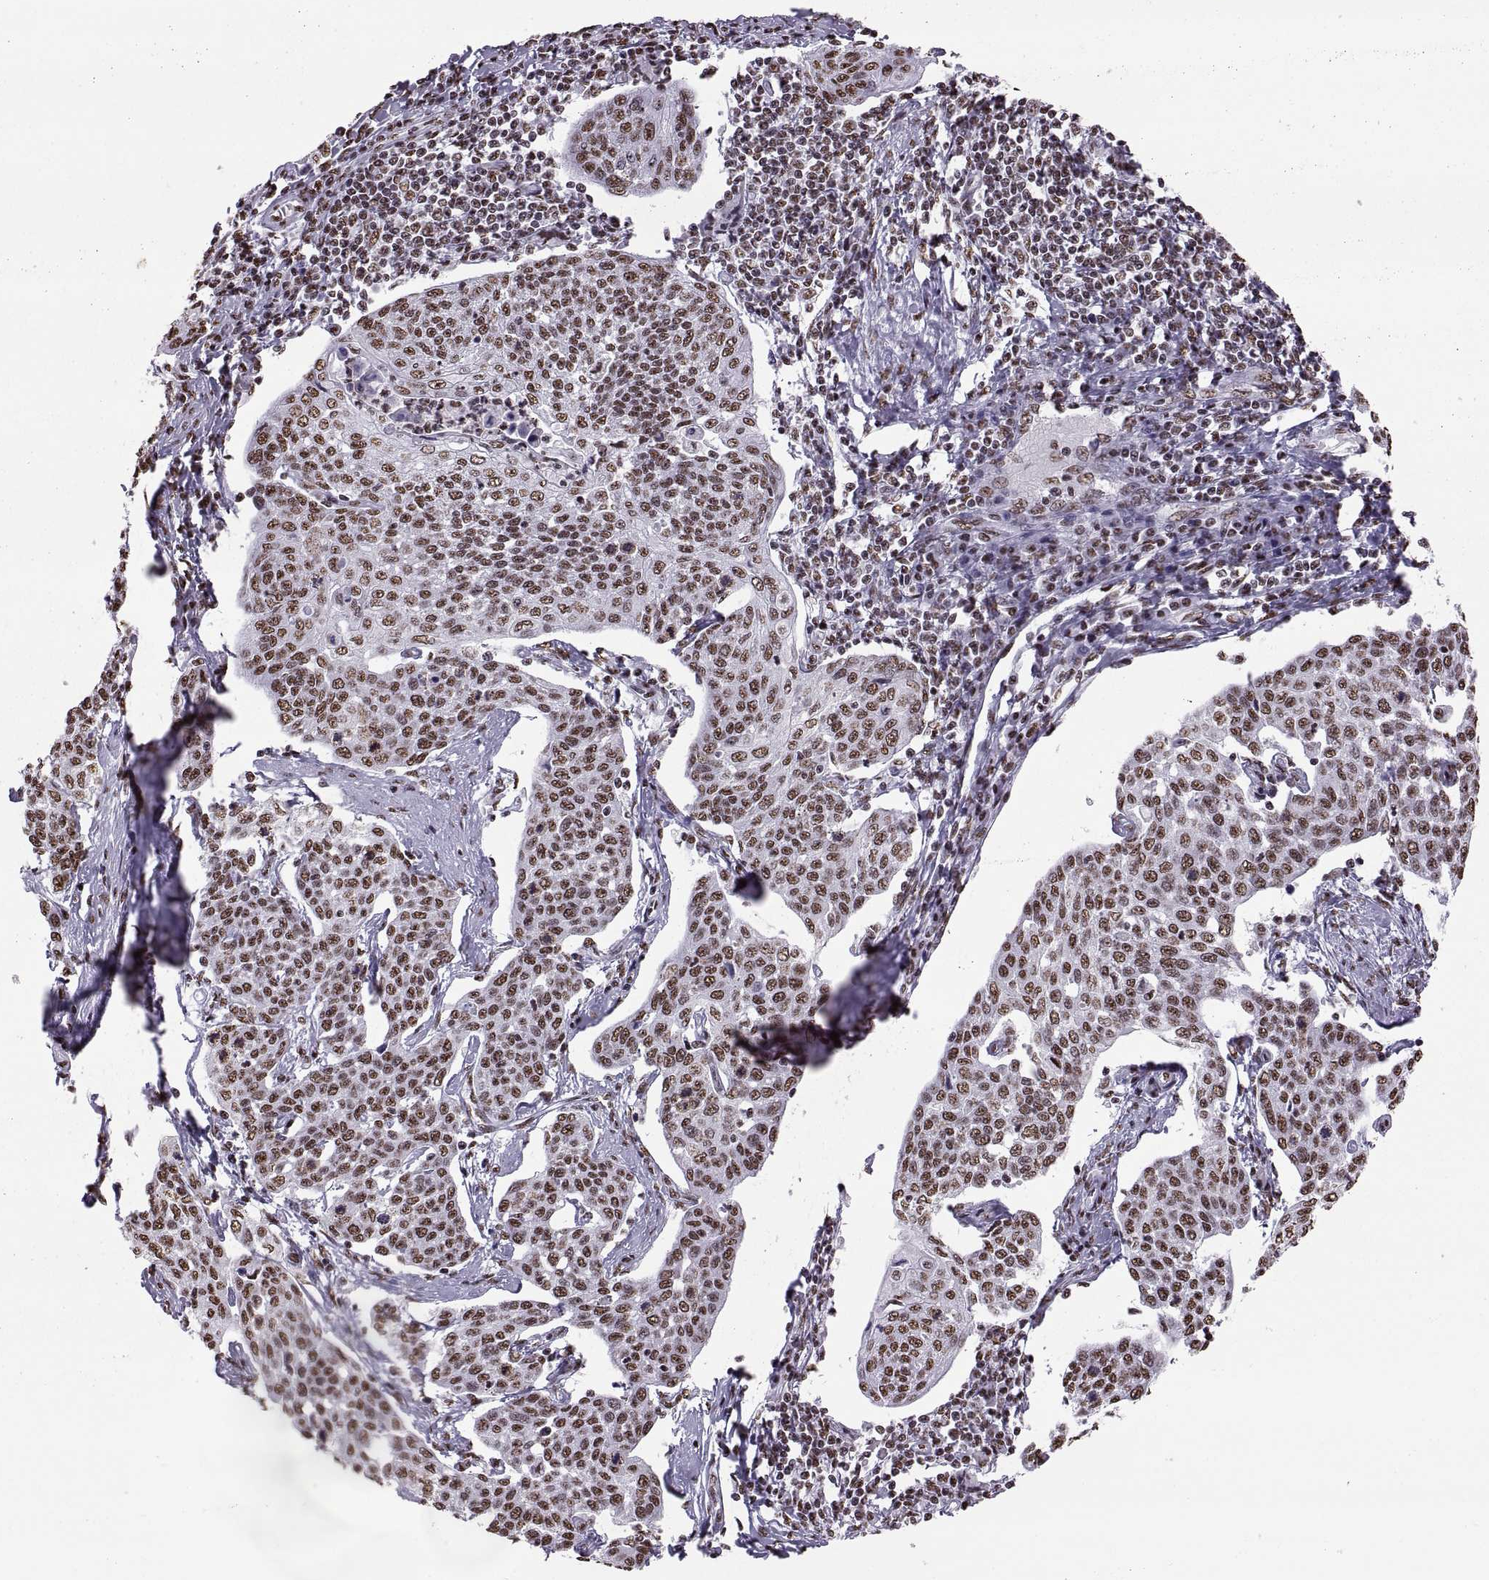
{"staining": {"intensity": "moderate", "quantity": ">75%", "location": "nuclear"}, "tissue": "cervical cancer", "cell_type": "Tumor cells", "image_type": "cancer", "snomed": [{"axis": "morphology", "description": "Squamous cell carcinoma, NOS"}, {"axis": "topography", "description": "Cervix"}], "caption": "Squamous cell carcinoma (cervical) was stained to show a protein in brown. There is medium levels of moderate nuclear staining in approximately >75% of tumor cells.", "gene": "SNAI1", "patient": {"sex": "female", "age": 34}}